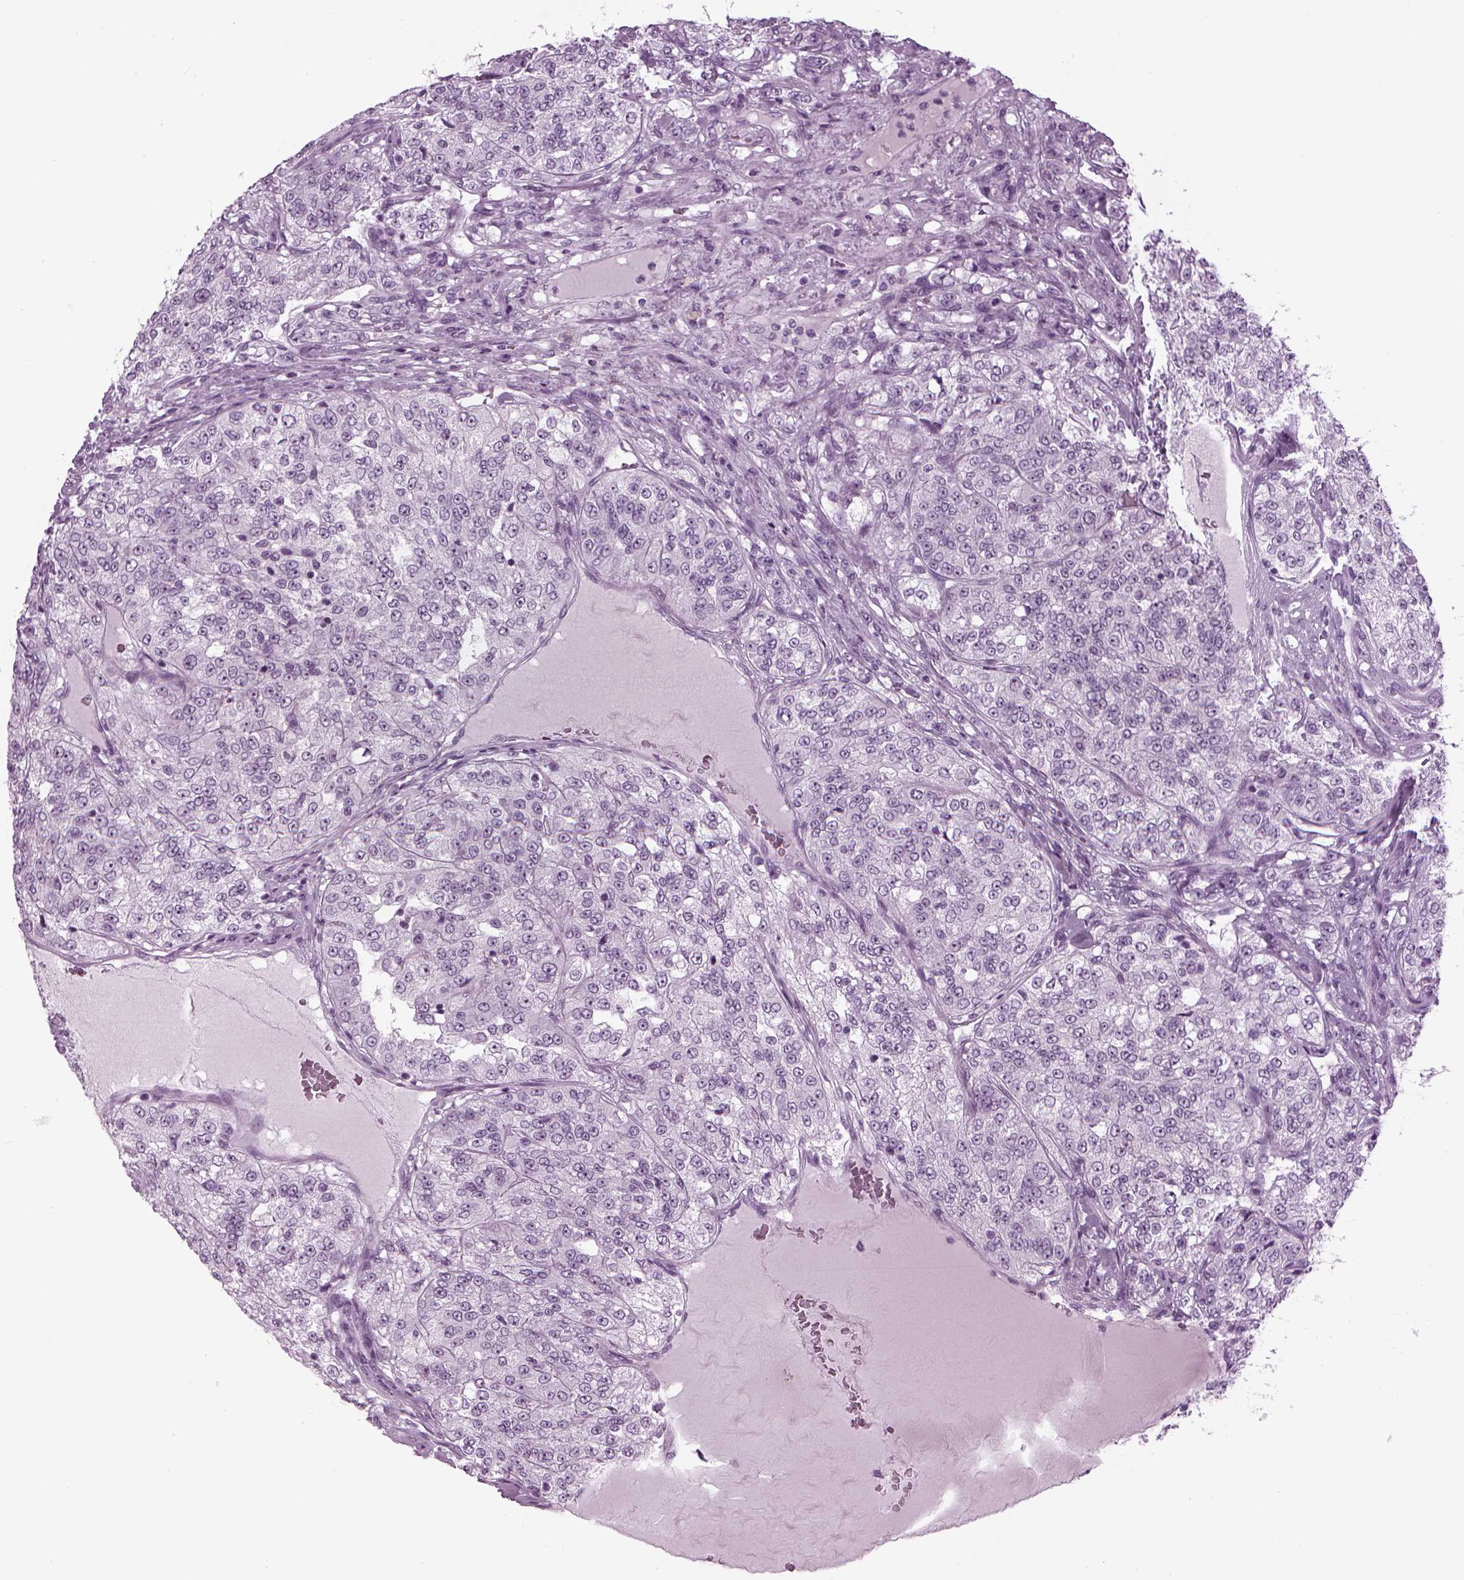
{"staining": {"intensity": "negative", "quantity": "none", "location": "none"}, "tissue": "renal cancer", "cell_type": "Tumor cells", "image_type": "cancer", "snomed": [{"axis": "morphology", "description": "Adenocarcinoma, NOS"}, {"axis": "topography", "description": "Kidney"}], "caption": "Tumor cells show no significant protein positivity in renal cancer.", "gene": "FAM24A", "patient": {"sex": "female", "age": 63}}